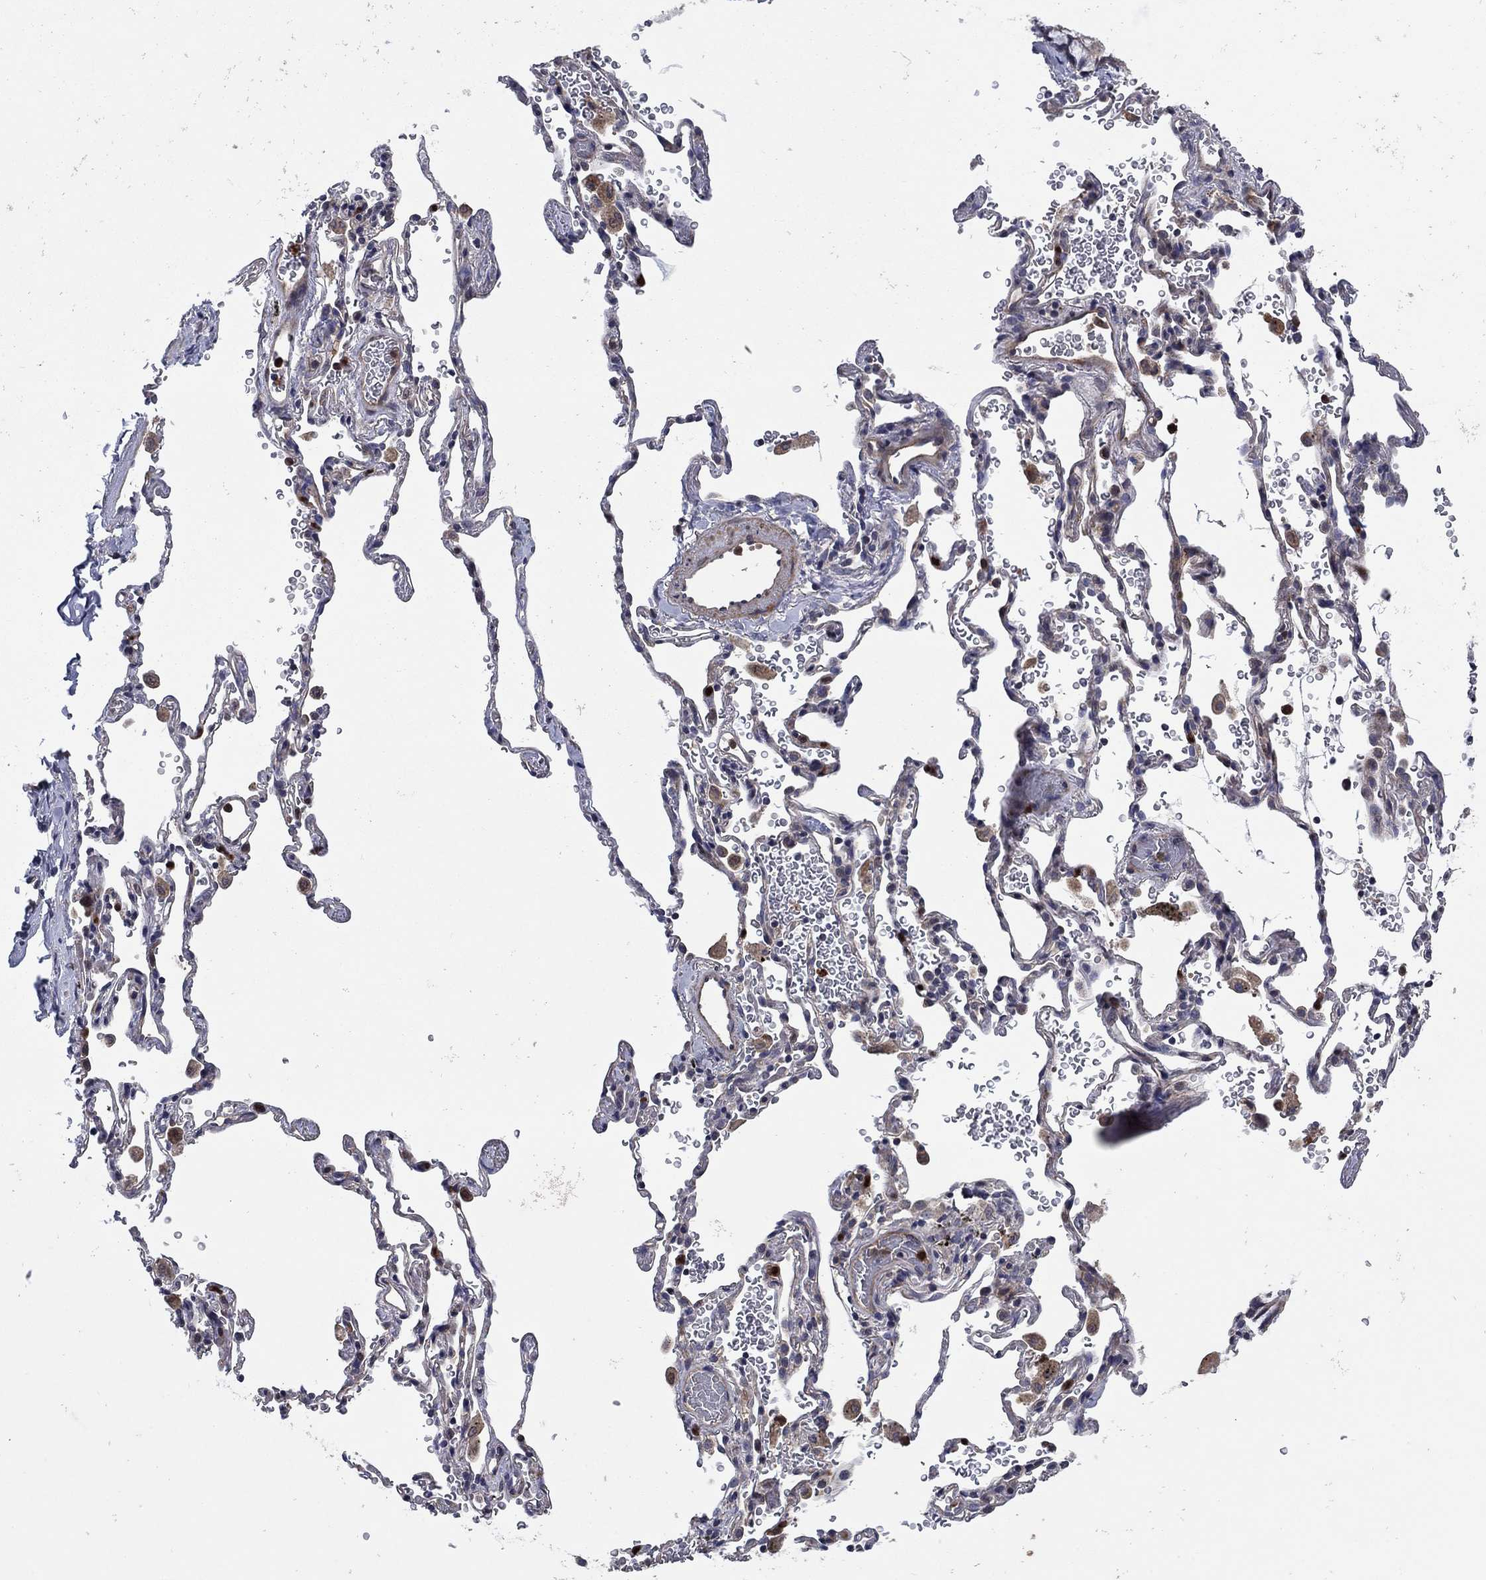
{"staining": {"intensity": "negative", "quantity": "none", "location": "none"}, "tissue": "adipose tissue", "cell_type": "Adipocytes", "image_type": "normal", "snomed": [{"axis": "morphology", "description": "Normal tissue, NOS"}, {"axis": "morphology", "description": "Adenocarcinoma, NOS"}, {"axis": "topography", "description": "Cartilage tissue"}, {"axis": "topography", "description": "Lung"}], "caption": "DAB (3,3'-diaminobenzidine) immunohistochemical staining of unremarkable human adipose tissue reveals no significant positivity in adipocytes. (DAB (3,3'-diaminobenzidine) IHC visualized using brightfield microscopy, high magnification).", "gene": "MSRB1", "patient": {"sex": "male", "age": 59}}